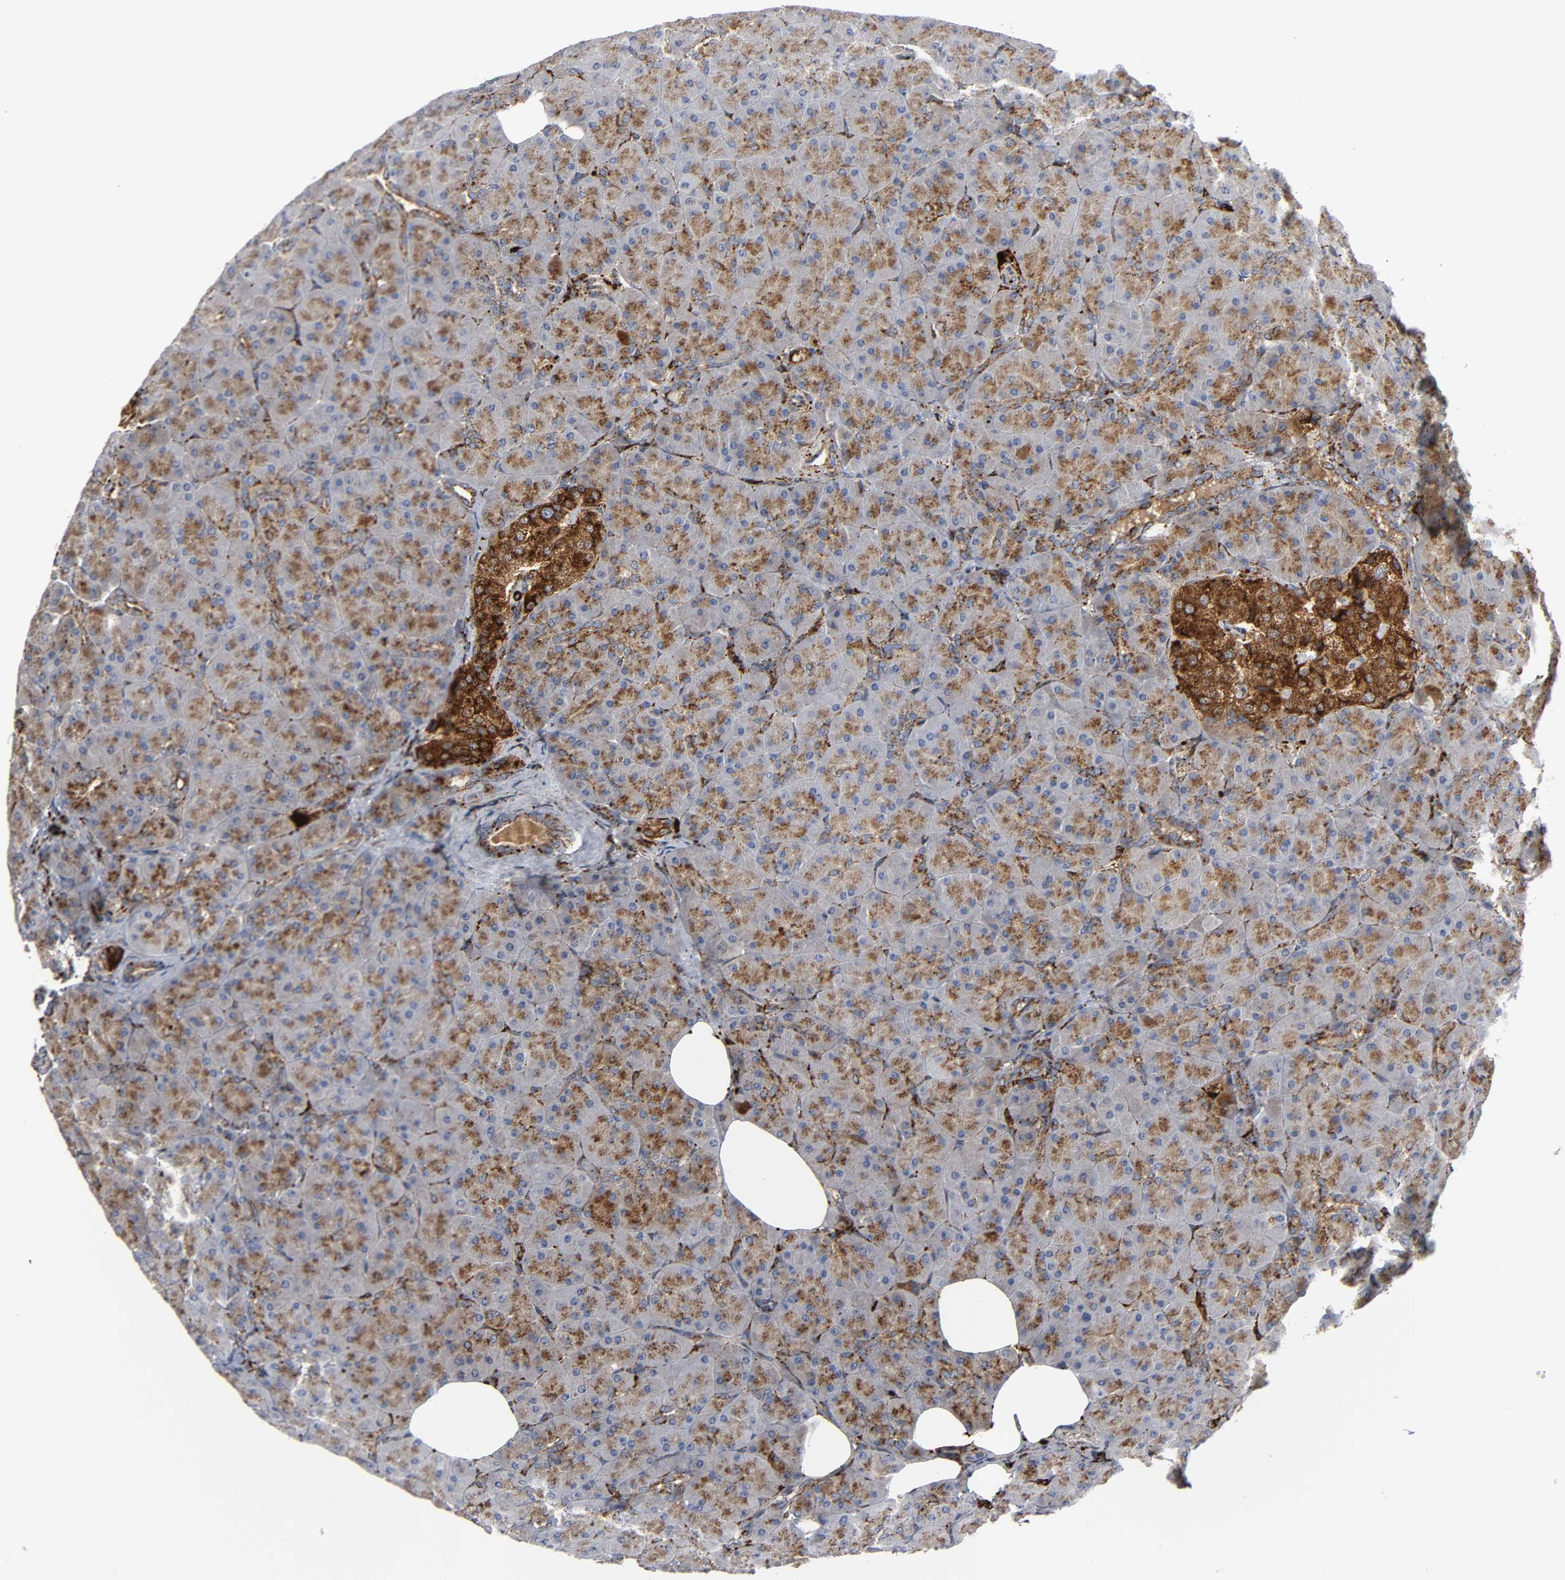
{"staining": {"intensity": "moderate", "quantity": ">75%", "location": "cytoplasmic/membranous"}, "tissue": "pancreas", "cell_type": "Exocrine glandular cells", "image_type": "normal", "snomed": [{"axis": "morphology", "description": "Normal tissue, NOS"}, {"axis": "topography", "description": "Pancreas"}], "caption": "Pancreas was stained to show a protein in brown. There is medium levels of moderate cytoplasmic/membranous expression in about >75% of exocrine glandular cells. The protein is stained brown, and the nuclei are stained in blue (DAB (3,3'-diaminobenzidine) IHC with brightfield microscopy, high magnification).", "gene": "PSAP", "patient": {"sex": "male", "age": 66}}